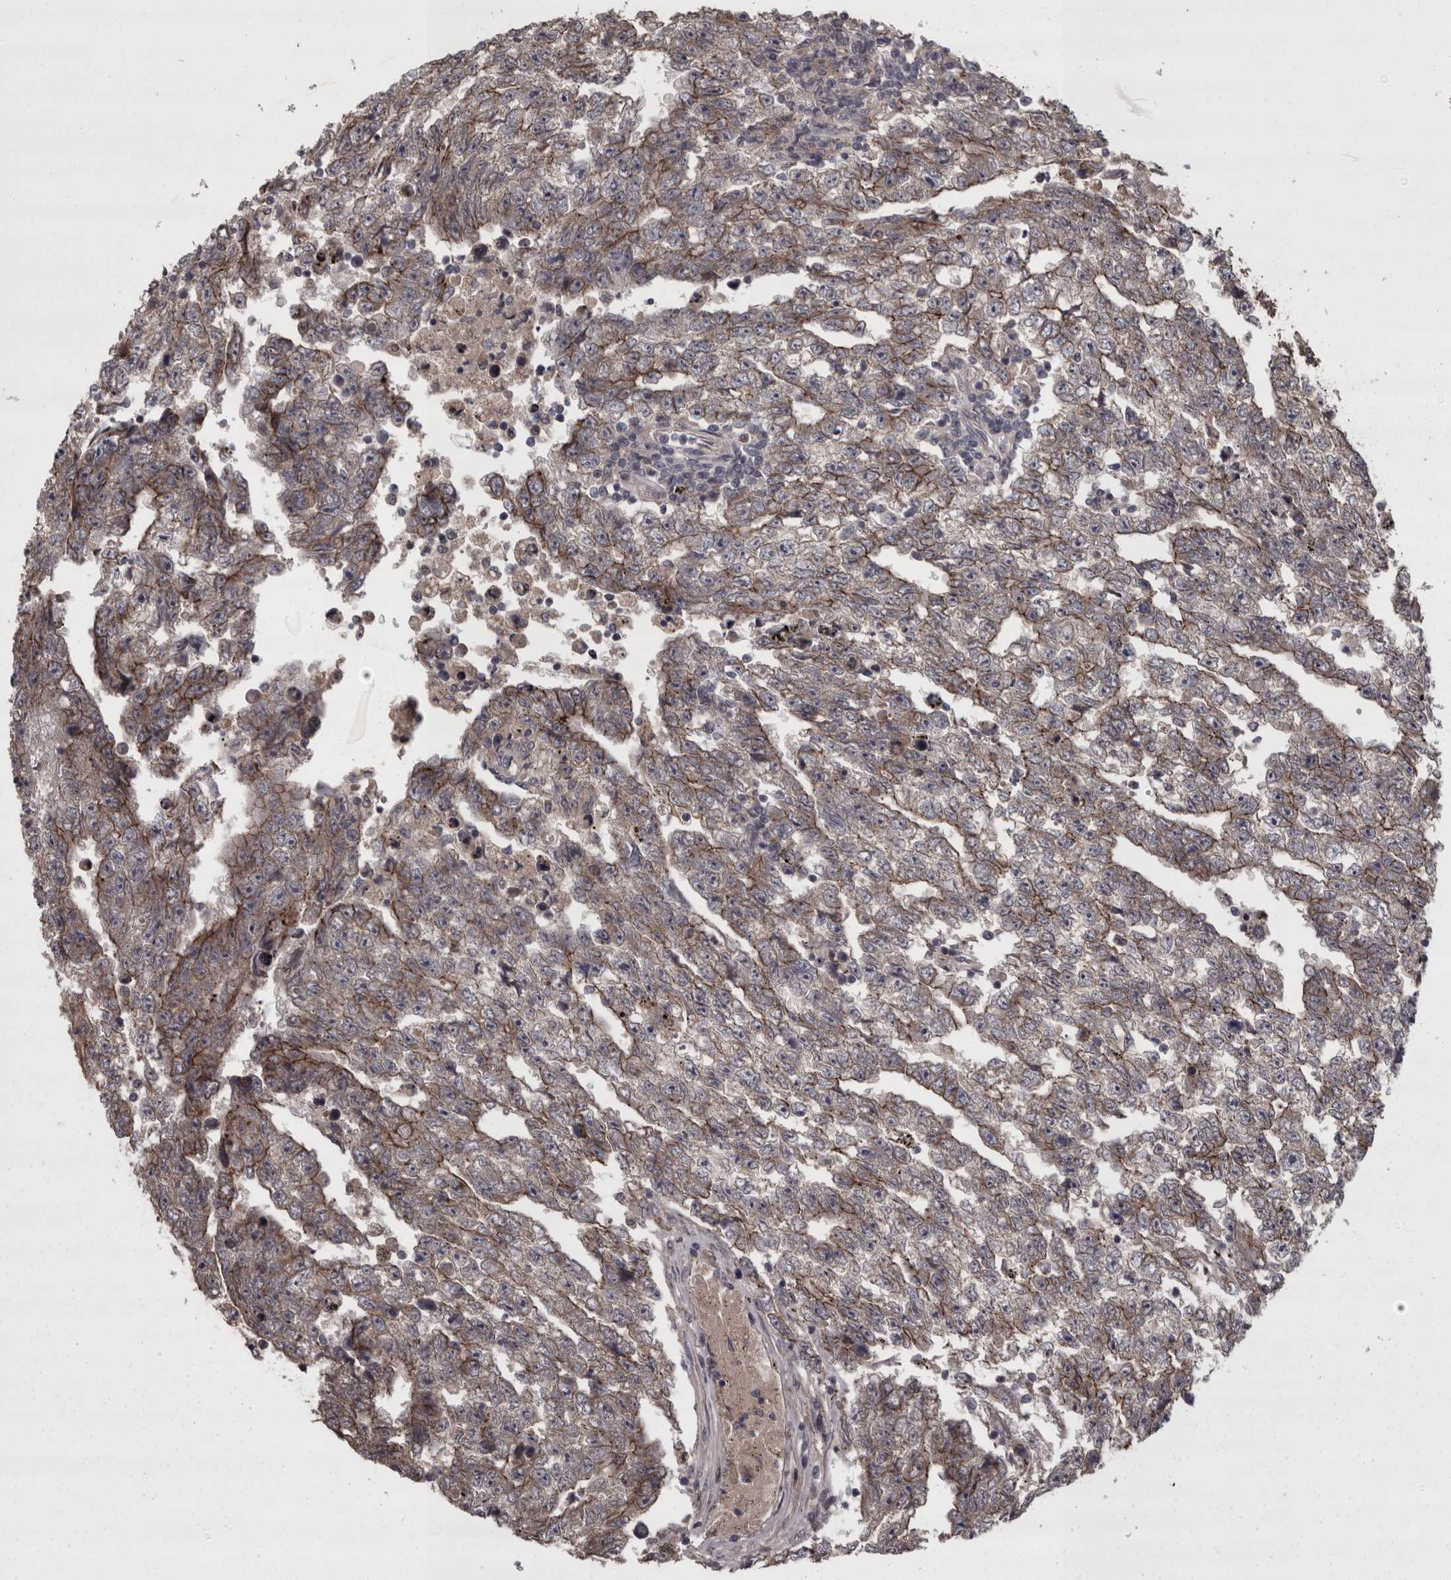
{"staining": {"intensity": "weak", "quantity": "25%-75%", "location": "cytoplasmic/membranous"}, "tissue": "testis cancer", "cell_type": "Tumor cells", "image_type": "cancer", "snomed": [{"axis": "morphology", "description": "Carcinoma, Embryonal, NOS"}, {"axis": "topography", "description": "Testis"}], "caption": "Immunohistochemistry (IHC) of human testis cancer demonstrates low levels of weak cytoplasmic/membranous positivity in approximately 25%-75% of tumor cells. The staining was performed using DAB, with brown indicating positive protein expression. Nuclei are stained blue with hematoxylin.", "gene": "PCDH17", "patient": {"sex": "male", "age": 25}}